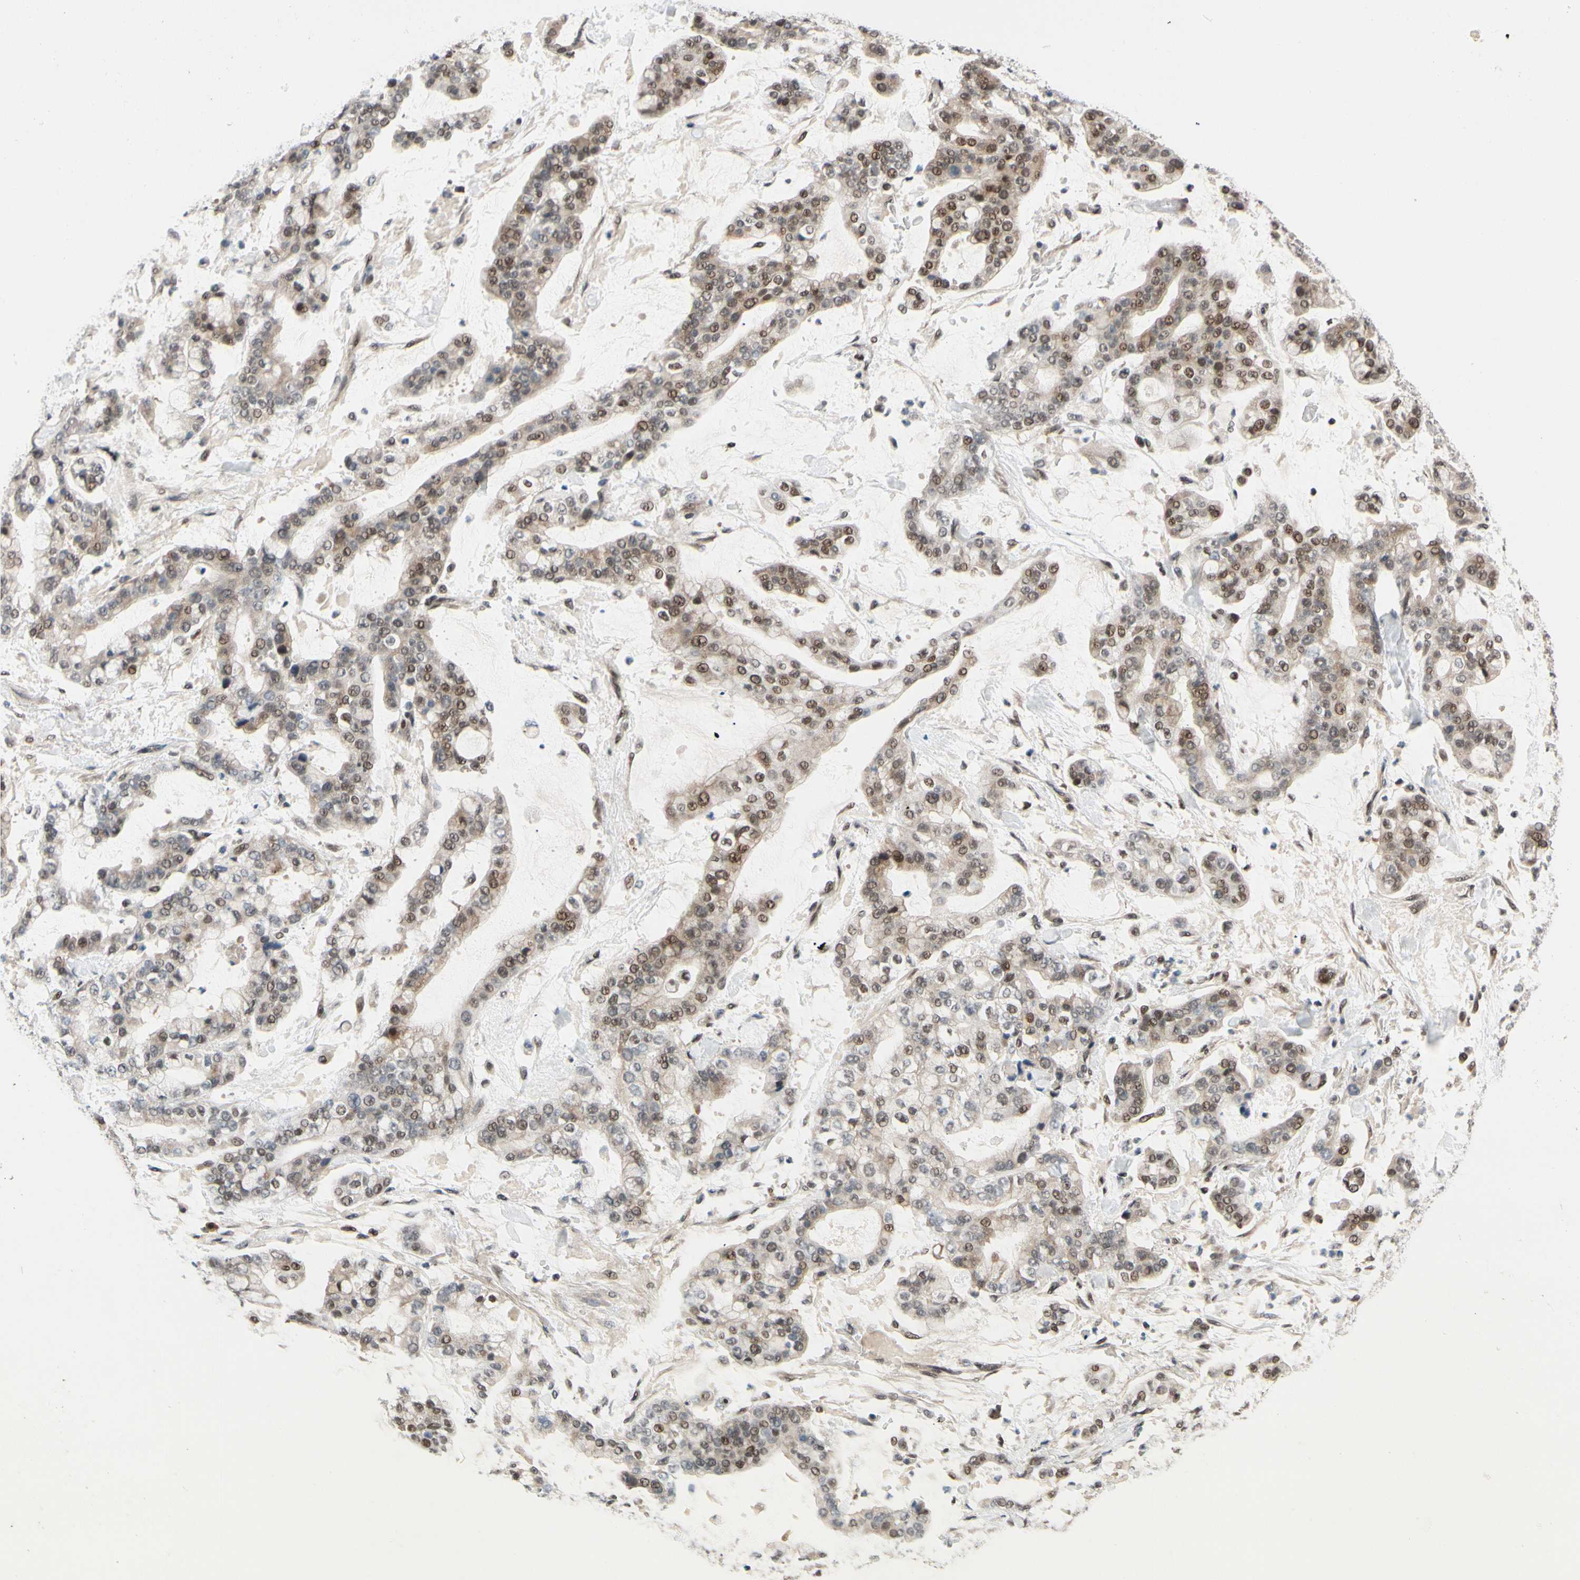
{"staining": {"intensity": "weak", "quantity": "25%-75%", "location": "nuclear"}, "tissue": "stomach cancer", "cell_type": "Tumor cells", "image_type": "cancer", "snomed": [{"axis": "morphology", "description": "Normal tissue, NOS"}, {"axis": "morphology", "description": "Adenocarcinoma, NOS"}, {"axis": "topography", "description": "Stomach, upper"}, {"axis": "topography", "description": "Stomach"}], "caption": "About 25%-75% of tumor cells in stomach adenocarcinoma show weak nuclear protein staining as visualized by brown immunohistochemical staining.", "gene": "TAF4", "patient": {"sex": "male", "age": 76}}